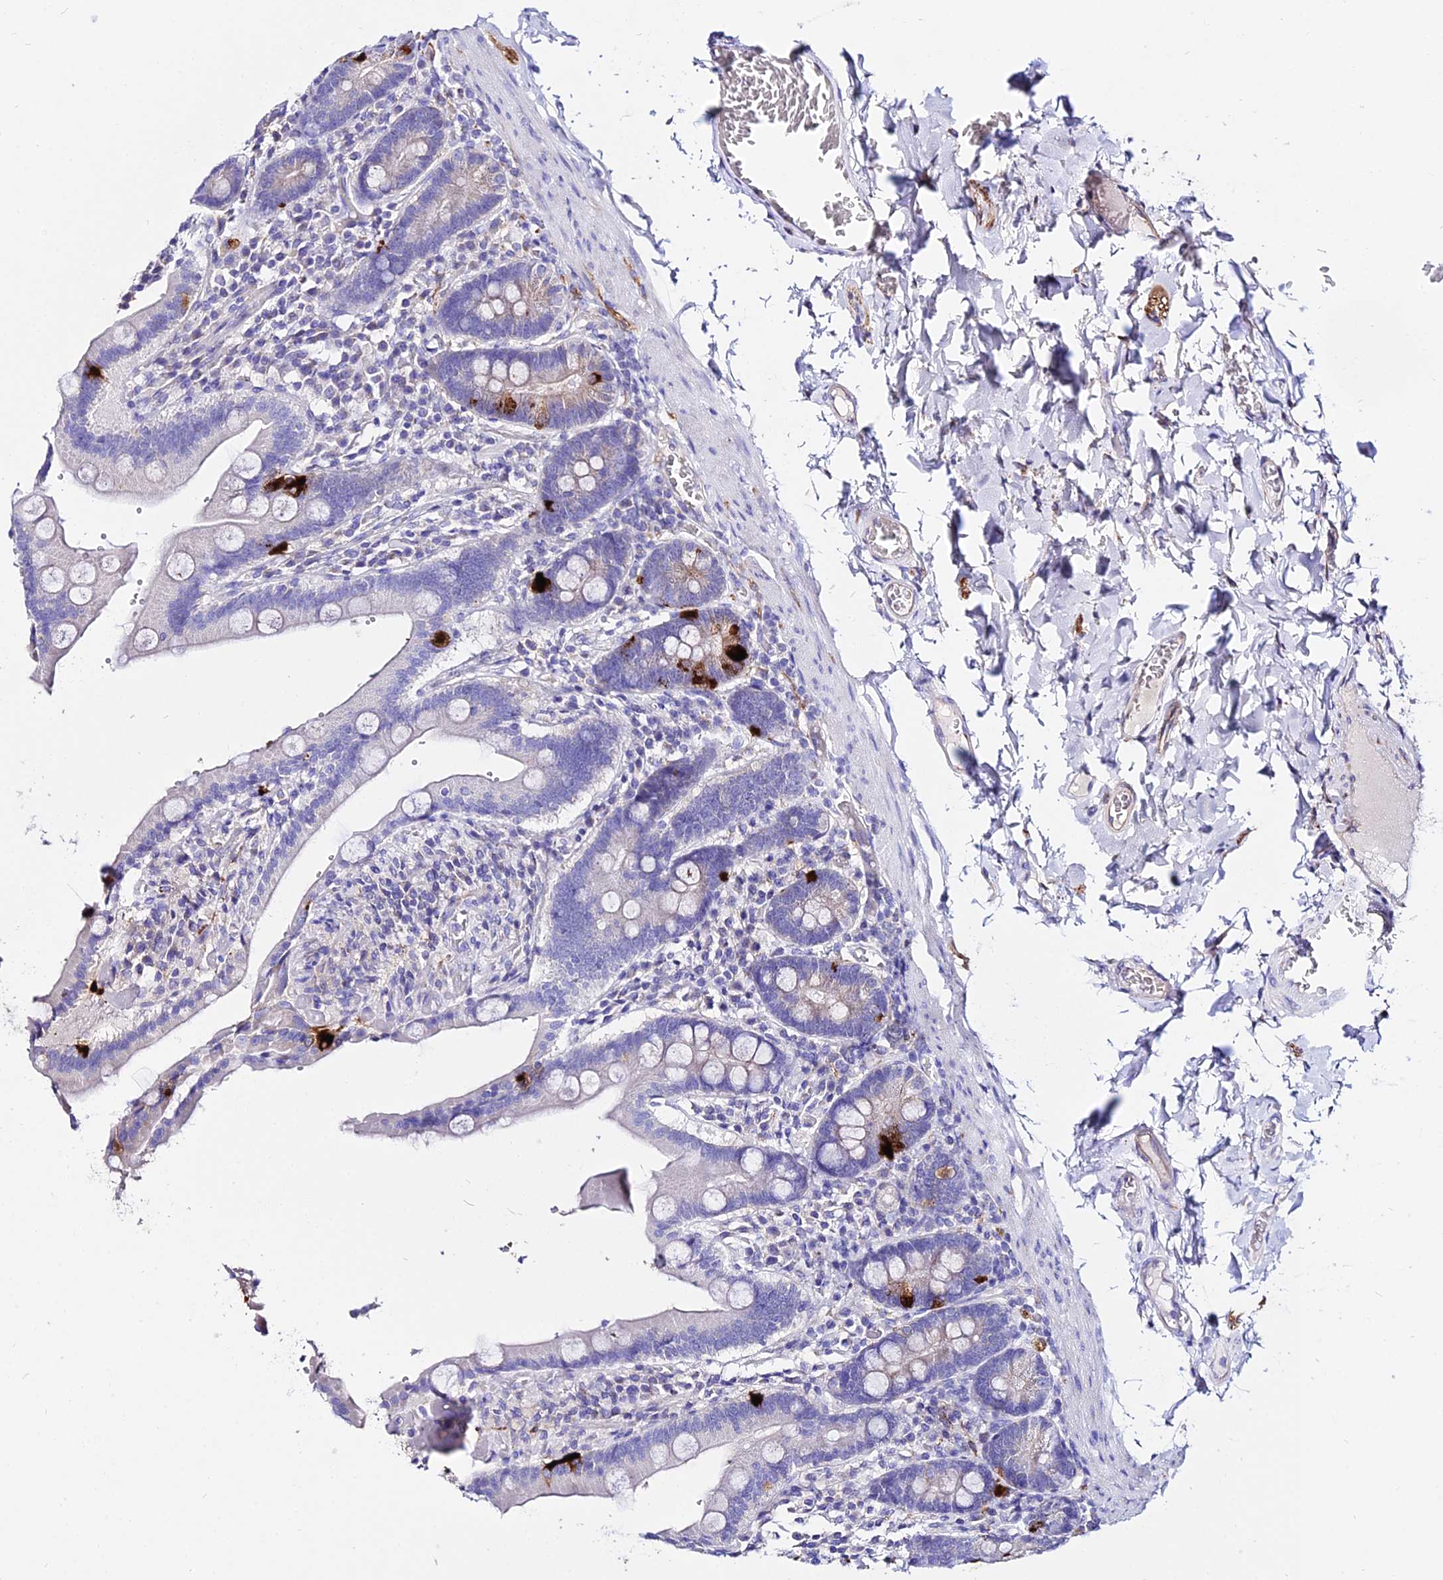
{"staining": {"intensity": "moderate", "quantity": "<25%", "location": "cytoplasmic/membranous"}, "tissue": "duodenum", "cell_type": "Glandular cells", "image_type": "normal", "snomed": [{"axis": "morphology", "description": "Normal tissue, NOS"}, {"axis": "topography", "description": "Duodenum"}], "caption": "Immunohistochemical staining of benign human duodenum displays low levels of moderate cytoplasmic/membranous staining in approximately <25% of glandular cells. Ihc stains the protein of interest in brown and the nuclei are stained blue.", "gene": "TUBA1A", "patient": {"sex": "female", "age": 62}}